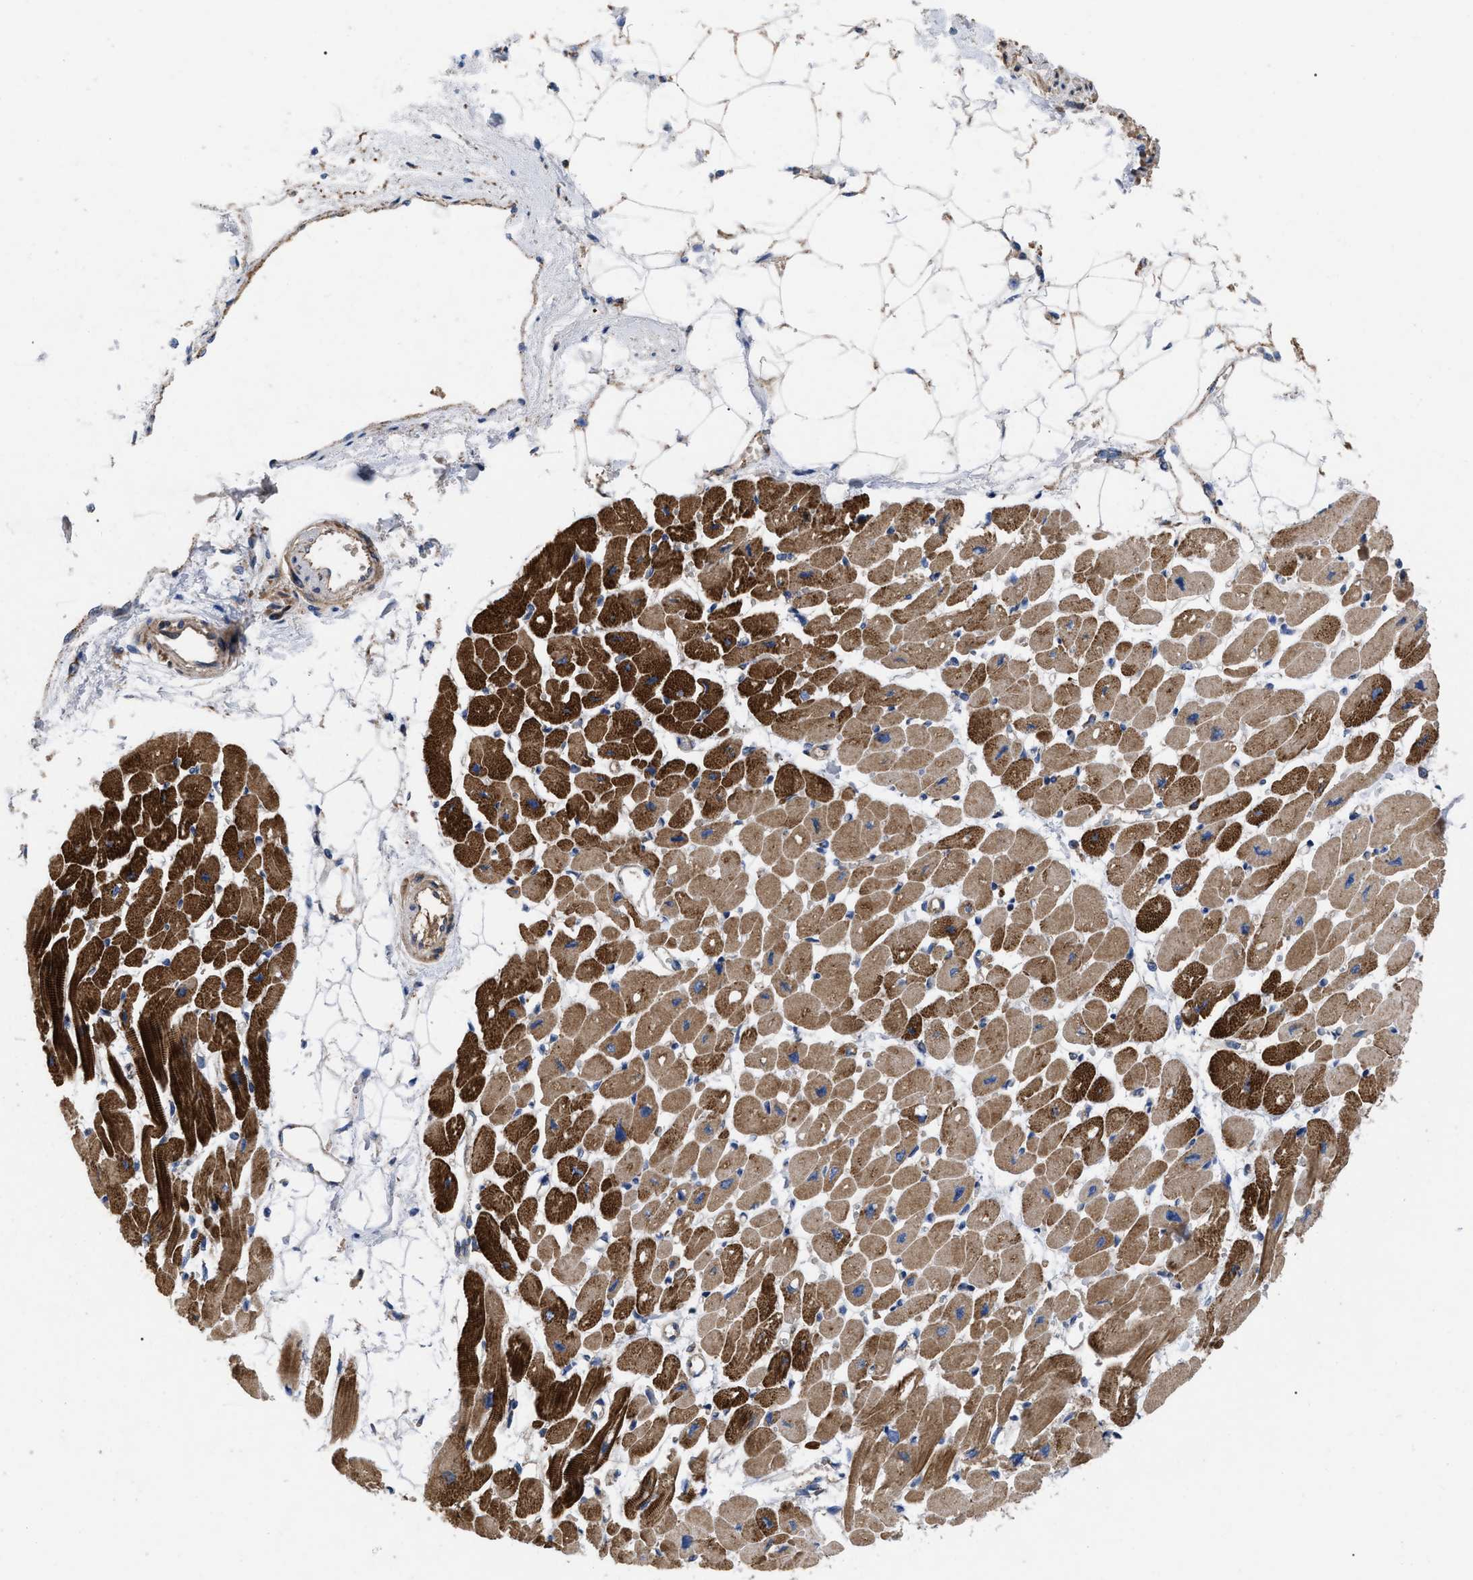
{"staining": {"intensity": "strong", "quantity": ">75%", "location": "cytoplasmic/membranous"}, "tissue": "heart muscle", "cell_type": "Cardiomyocytes", "image_type": "normal", "snomed": [{"axis": "morphology", "description": "Normal tissue, NOS"}, {"axis": "topography", "description": "Heart"}], "caption": "Immunohistochemistry (IHC) staining of normal heart muscle, which demonstrates high levels of strong cytoplasmic/membranous staining in approximately >75% of cardiomyocytes indicating strong cytoplasmic/membranous protein positivity. The staining was performed using DAB (brown) for protein detection and nuclei were counterstained in hematoxylin (blue).", "gene": "FAM171A2", "patient": {"sex": "female", "age": 54}}